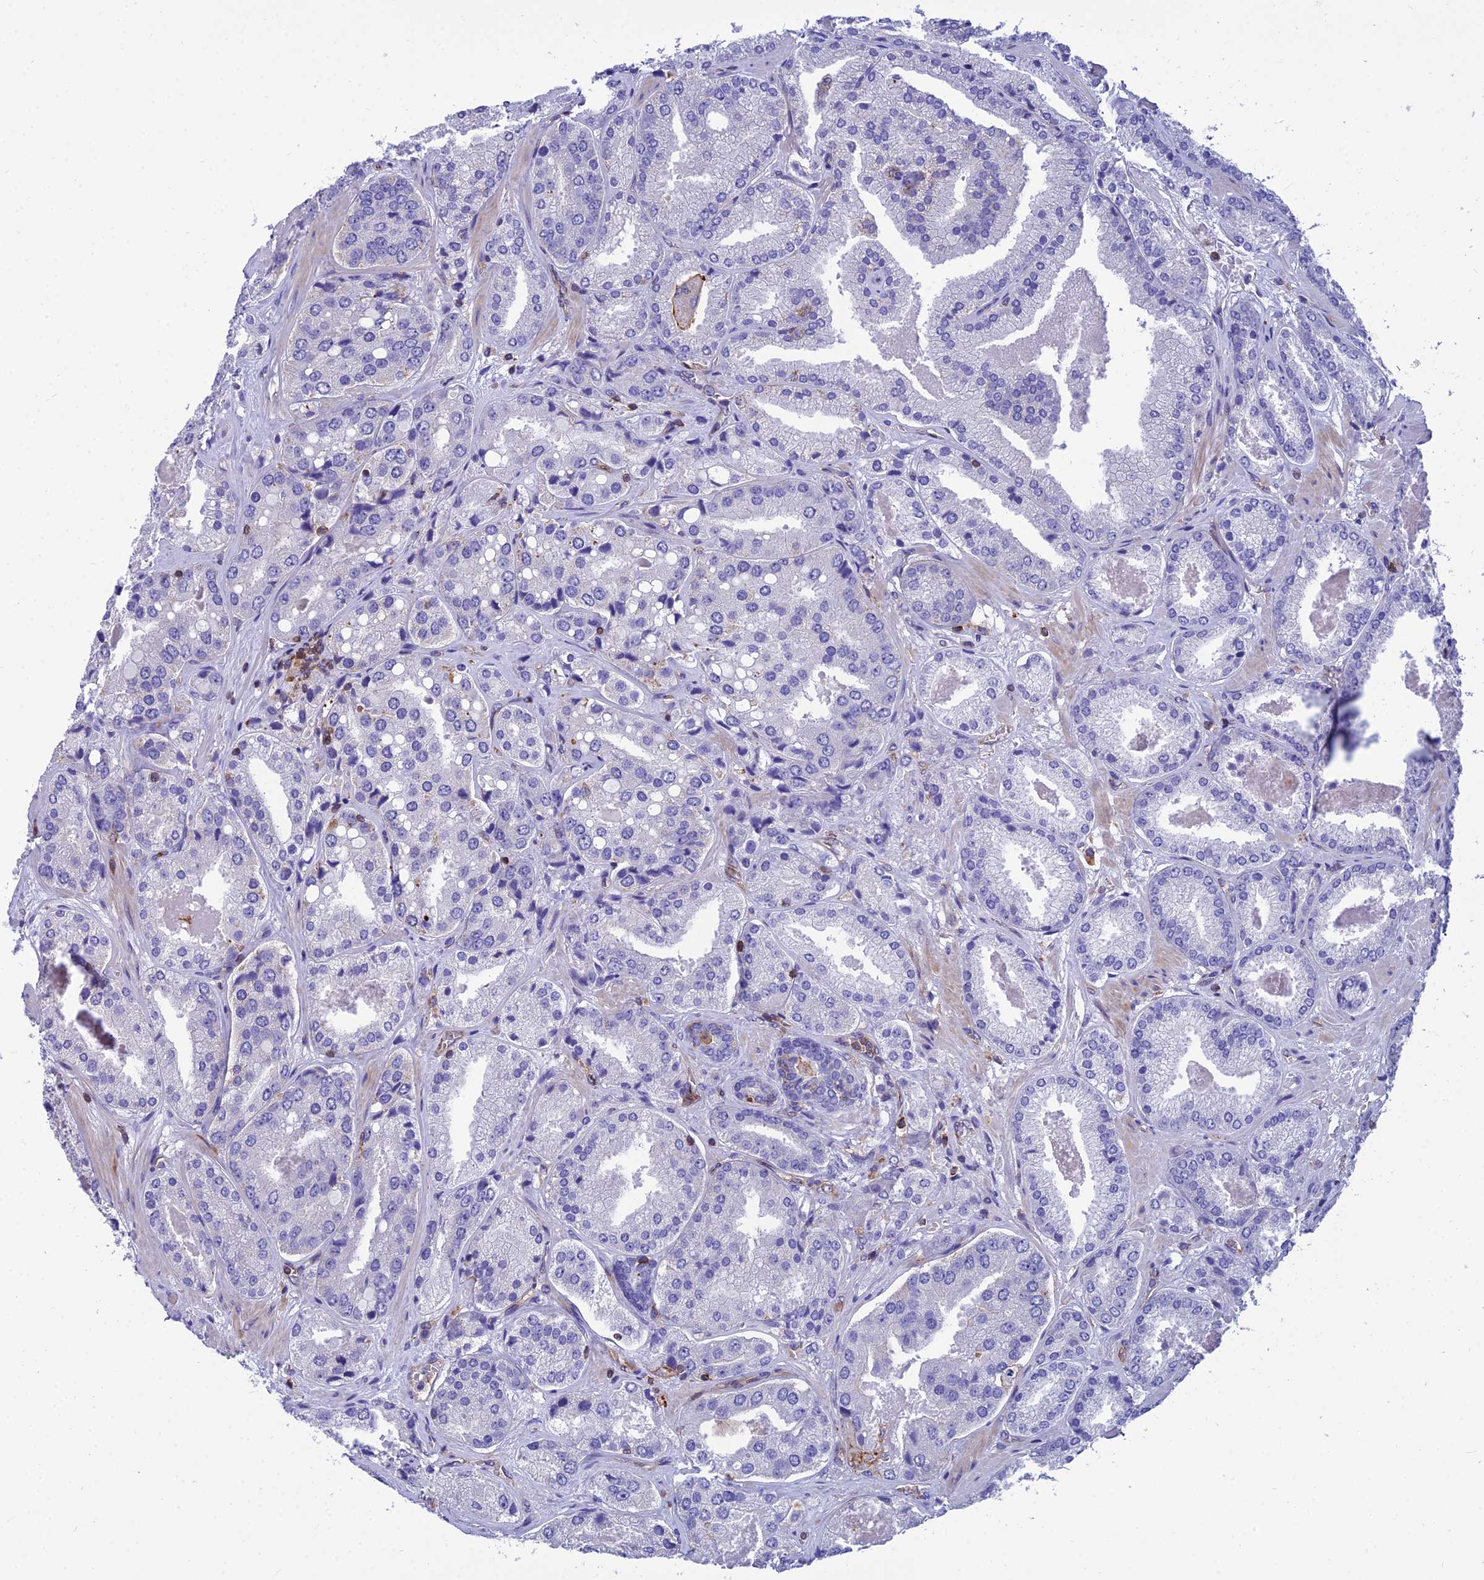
{"staining": {"intensity": "negative", "quantity": "none", "location": "none"}, "tissue": "prostate cancer", "cell_type": "Tumor cells", "image_type": "cancer", "snomed": [{"axis": "morphology", "description": "Adenocarcinoma, High grade"}, {"axis": "topography", "description": "Prostate"}], "caption": "Immunohistochemical staining of high-grade adenocarcinoma (prostate) demonstrates no significant positivity in tumor cells.", "gene": "PPP1R18", "patient": {"sex": "male", "age": 63}}